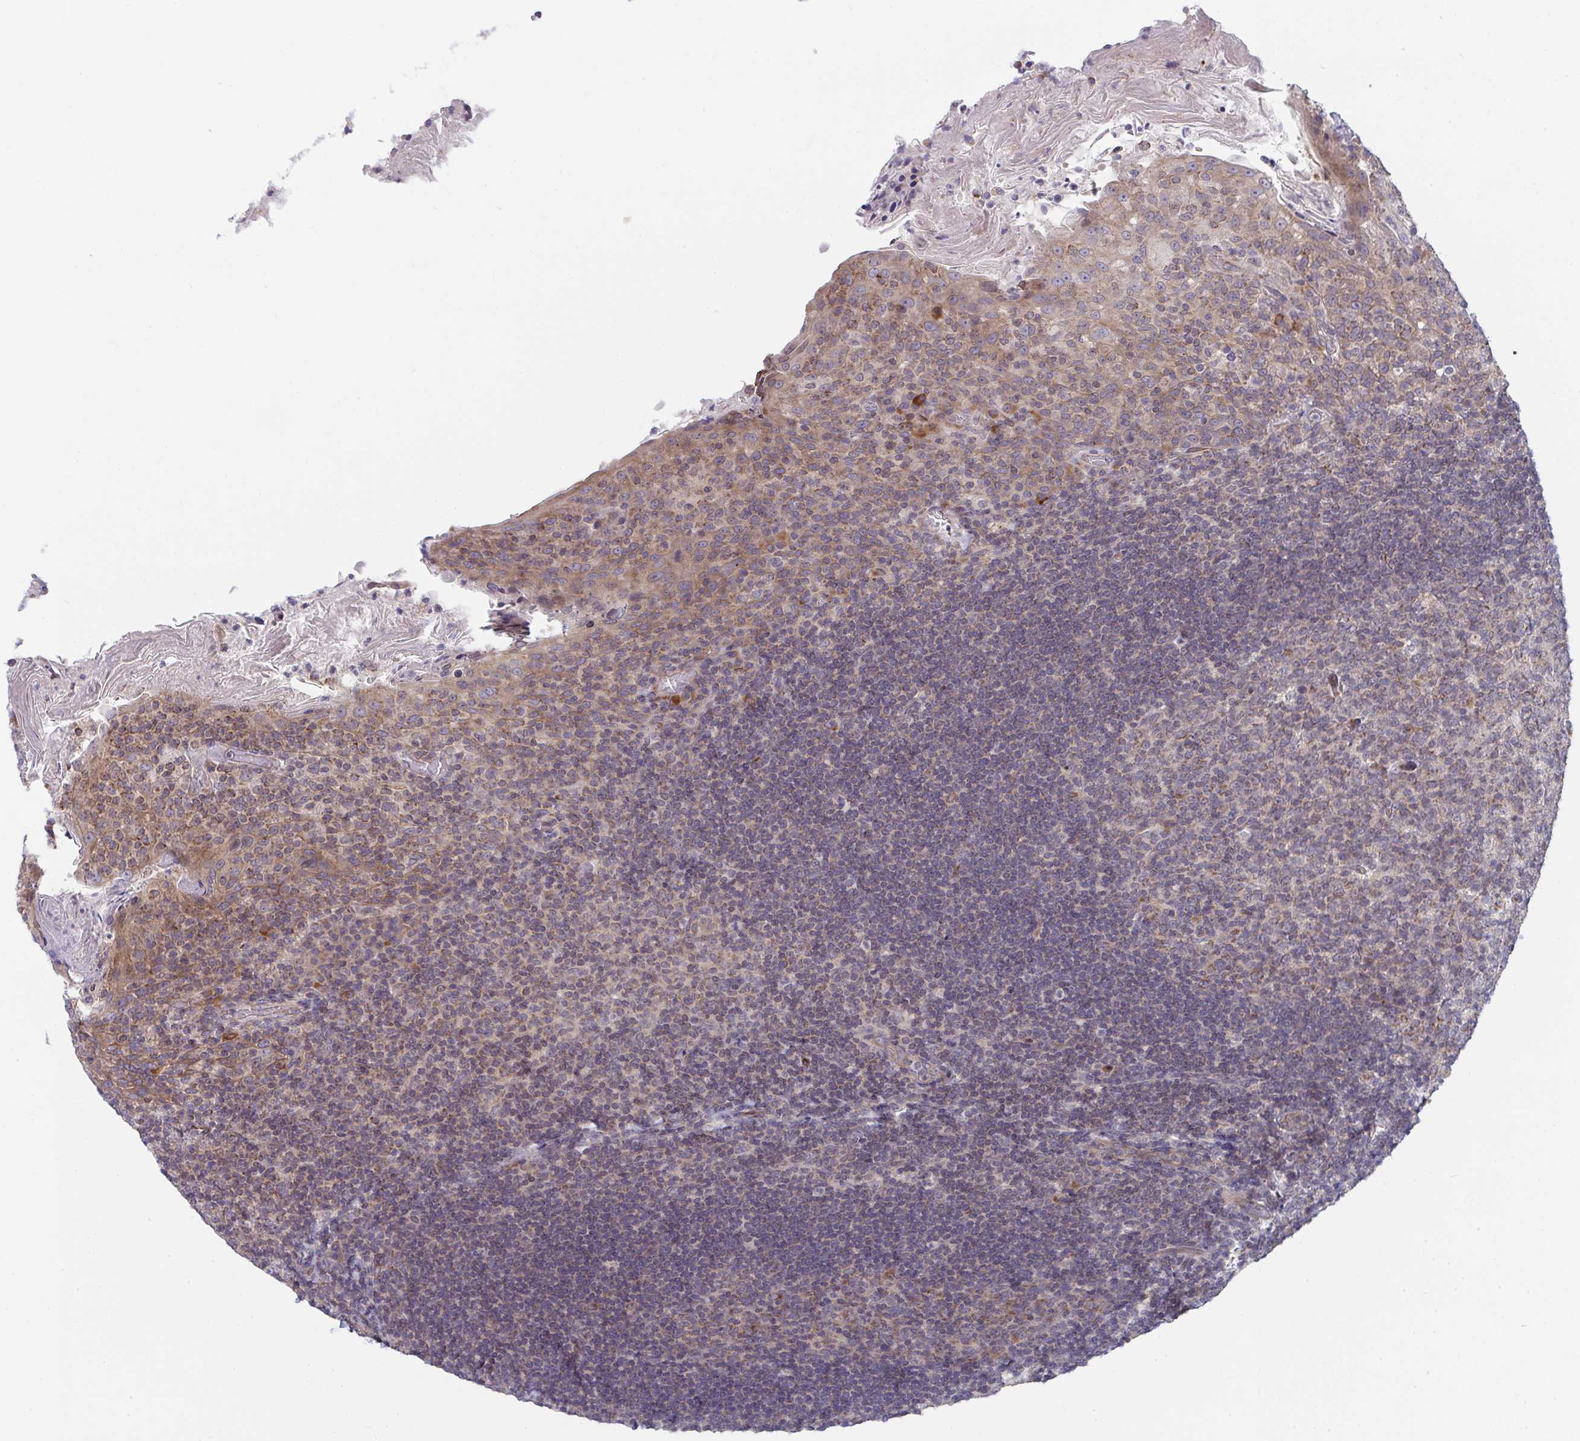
{"staining": {"intensity": "weak", "quantity": "25%-75%", "location": "cytoplasmic/membranous"}, "tissue": "tonsil", "cell_type": "Germinal center cells", "image_type": "normal", "snomed": [{"axis": "morphology", "description": "Normal tissue, NOS"}, {"axis": "topography", "description": "Tonsil"}], "caption": "Immunohistochemistry image of benign tonsil stained for a protein (brown), which displays low levels of weak cytoplasmic/membranous positivity in about 25%-75% of germinal center cells.", "gene": "EIF1AD", "patient": {"sex": "female", "age": 10}}